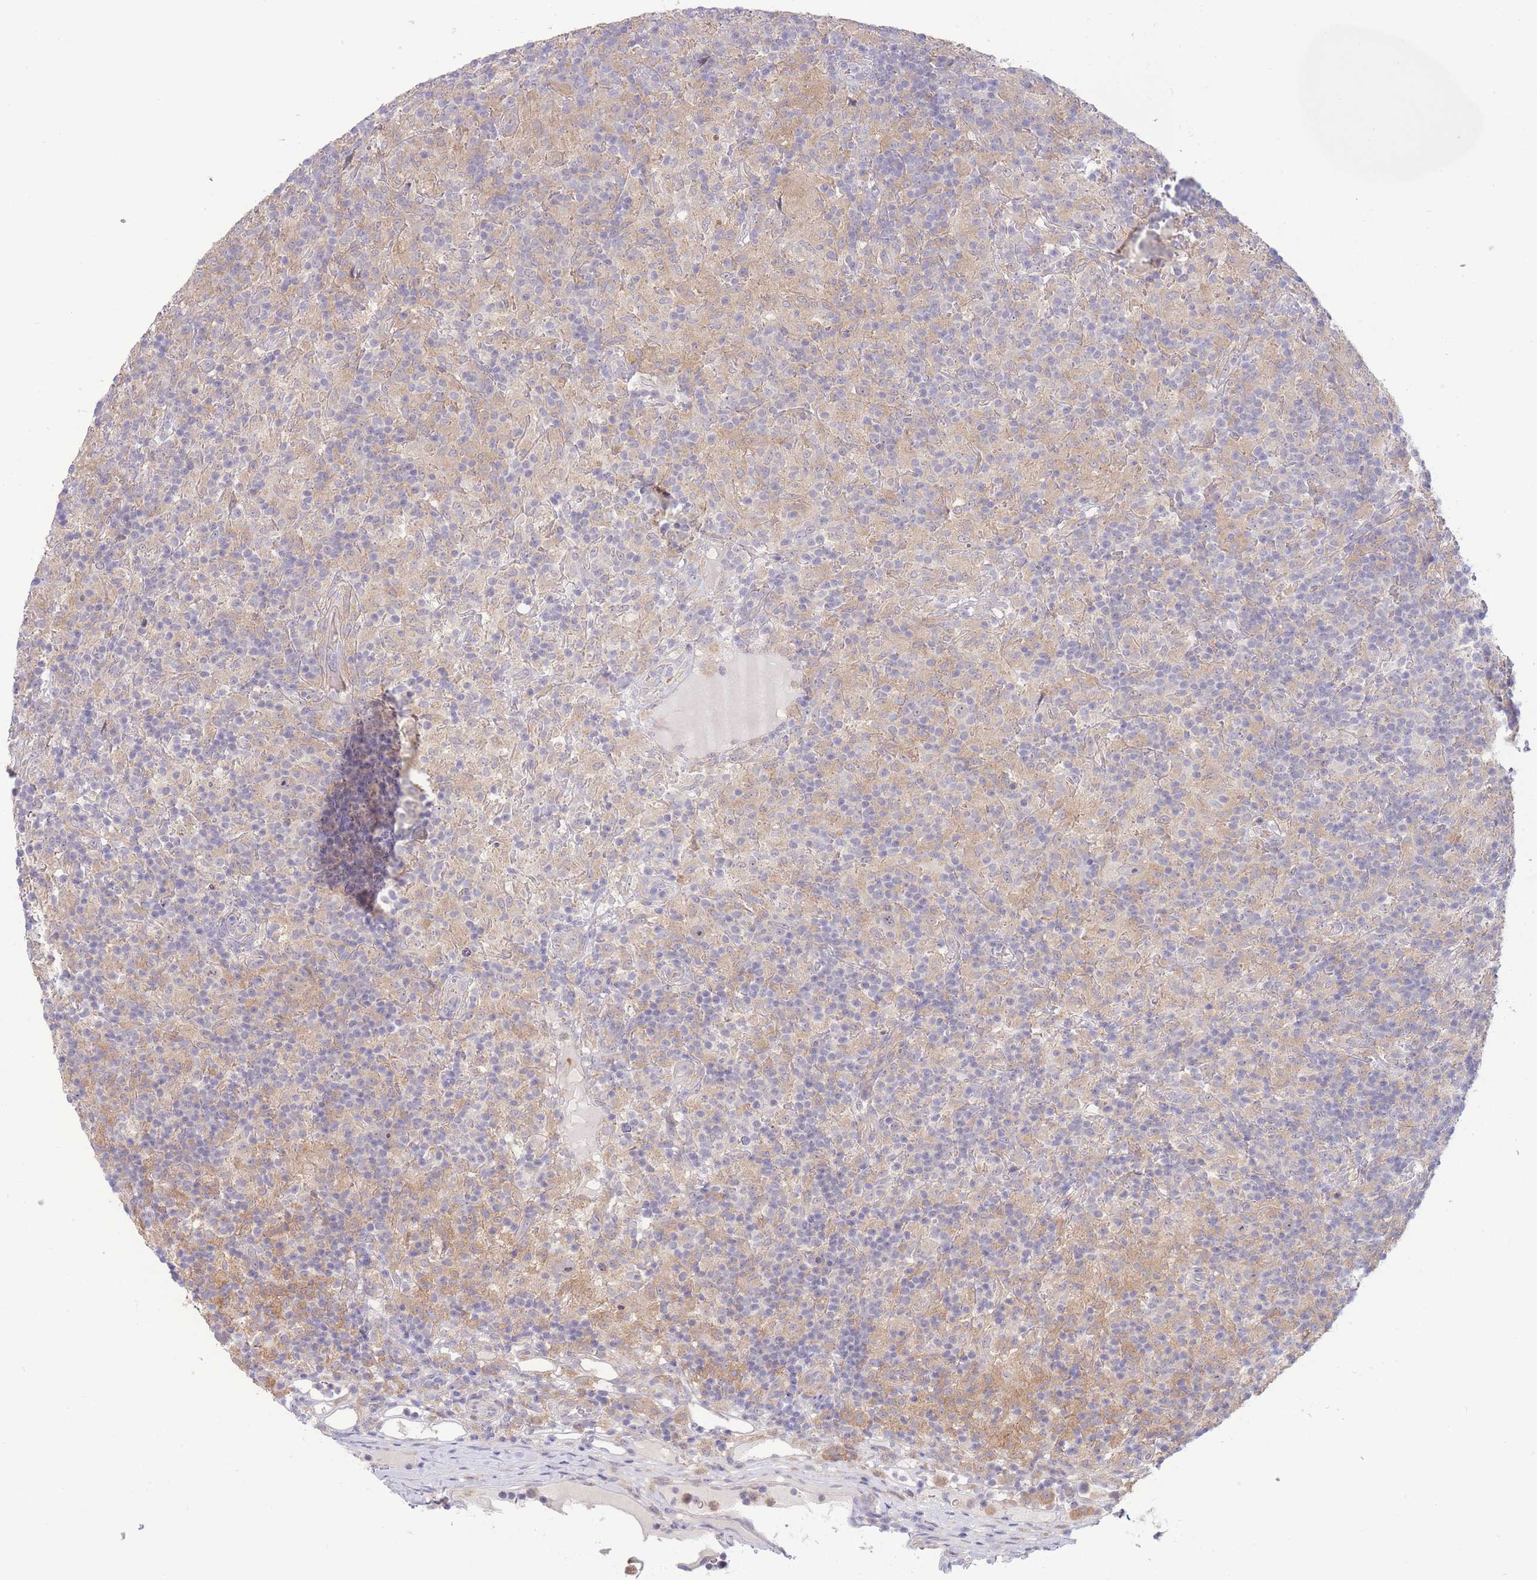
{"staining": {"intensity": "negative", "quantity": "none", "location": "none"}, "tissue": "lymphoma", "cell_type": "Tumor cells", "image_type": "cancer", "snomed": [{"axis": "morphology", "description": "Hodgkin's disease, NOS"}, {"axis": "topography", "description": "Lymph node"}], "caption": "Immunohistochemistry histopathology image of neoplastic tissue: lymphoma stained with DAB (3,3'-diaminobenzidine) exhibits no significant protein staining in tumor cells. The staining is performed using DAB (3,3'-diaminobenzidine) brown chromogen with nuclei counter-stained in using hematoxylin.", "gene": "FBXO46", "patient": {"sex": "male", "age": 70}}